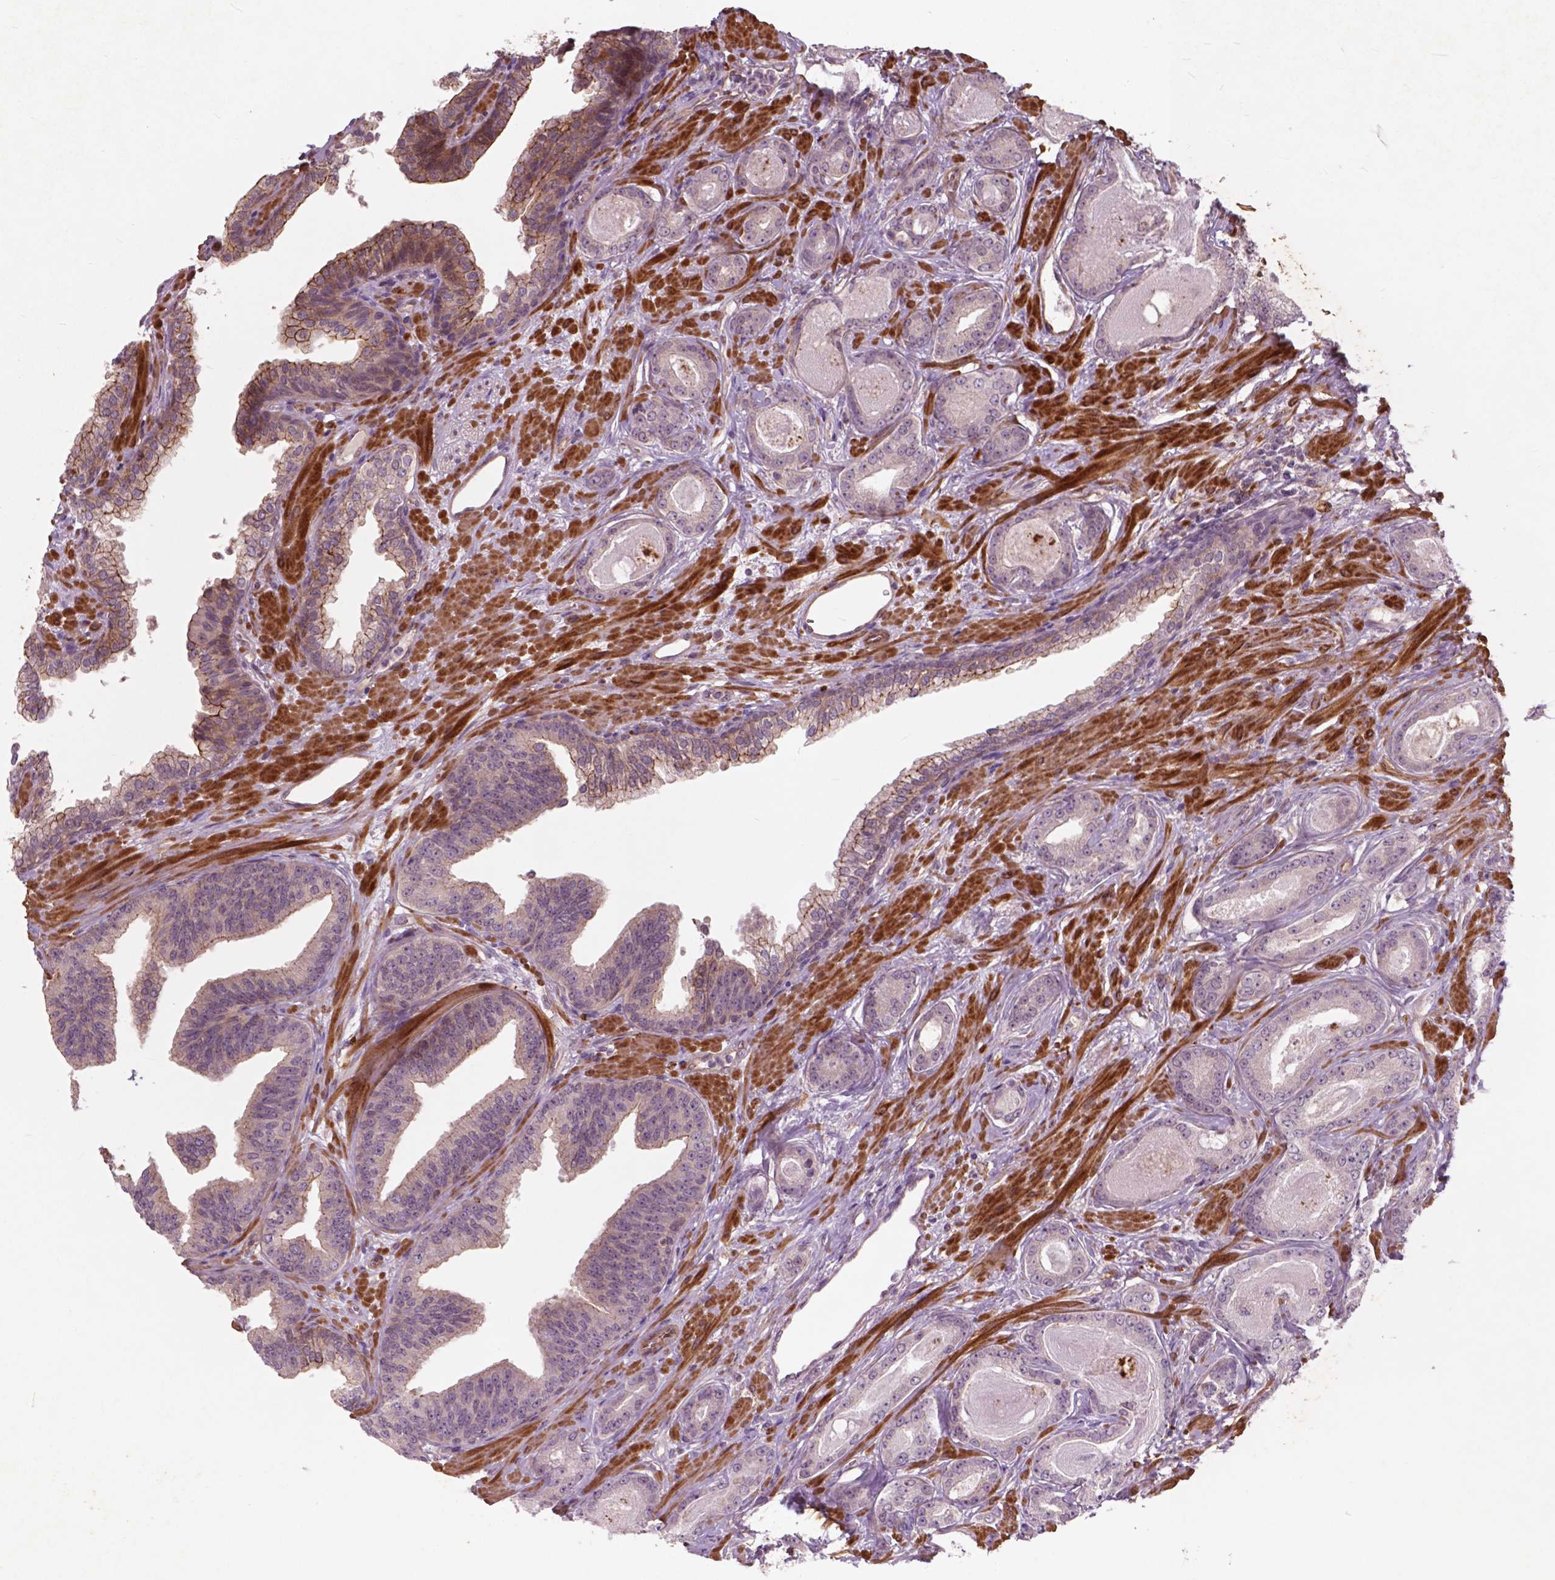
{"staining": {"intensity": "negative", "quantity": "none", "location": "none"}, "tissue": "prostate cancer", "cell_type": "Tumor cells", "image_type": "cancer", "snomed": [{"axis": "morphology", "description": "Adenocarcinoma, Low grade"}, {"axis": "topography", "description": "Prostate"}], "caption": "DAB immunohistochemical staining of human prostate cancer (low-grade adenocarcinoma) displays no significant staining in tumor cells. The staining was performed using DAB to visualize the protein expression in brown, while the nuclei were stained in blue with hematoxylin (Magnification: 20x).", "gene": "RFPL4B", "patient": {"sex": "male", "age": 61}}